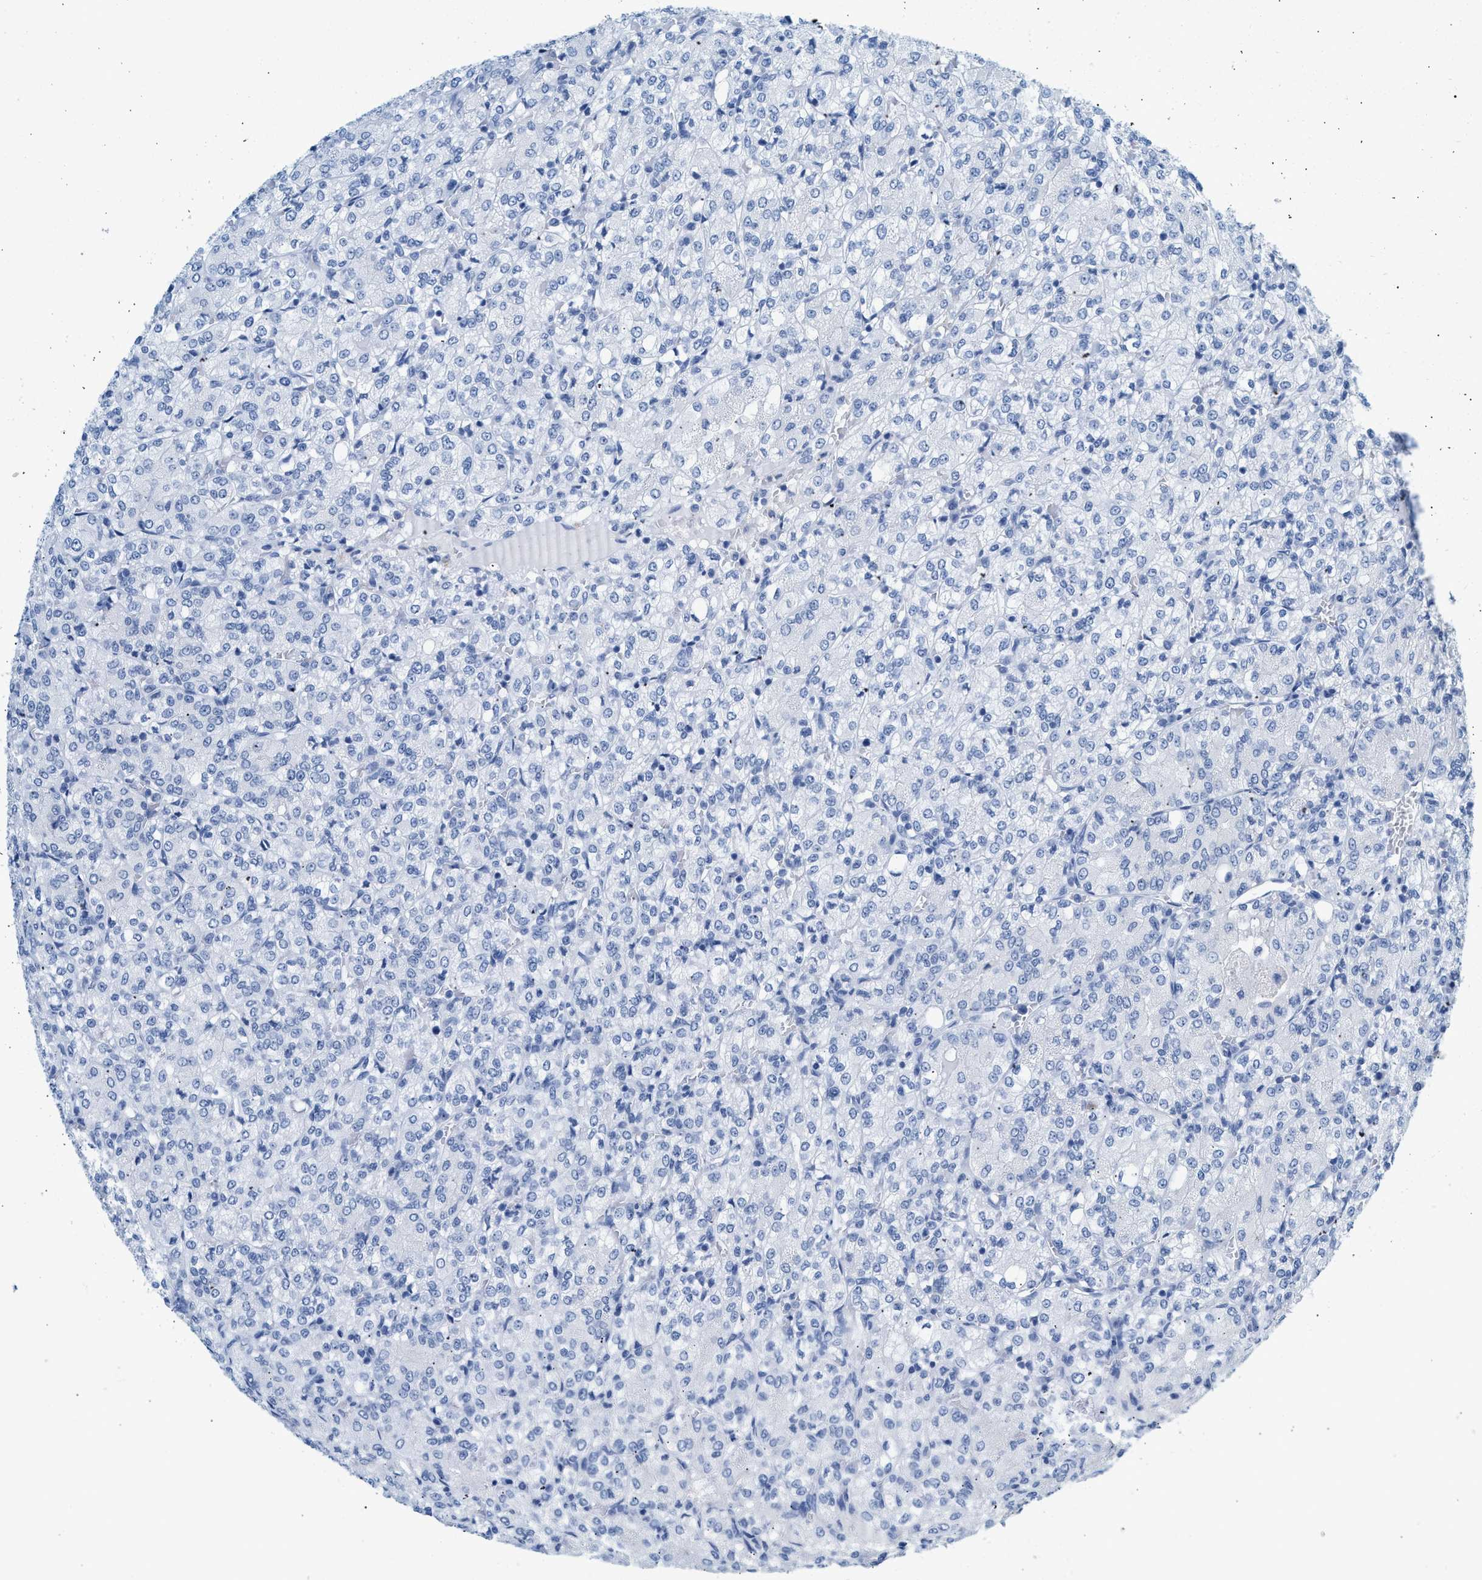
{"staining": {"intensity": "negative", "quantity": "none", "location": "none"}, "tissue": "renal cancer", "cell_type": "Tumor cells", "image_type": "cancer", "snomed": [{"axis": "morphology", "description": "Adenocarcinoma, NOS"}, {"axis": "topography", "description": "Kidney"}], "caption": "This is an IHC image of adenocarcinoma (renal). There is no staining in tumor cells.", "gene": "HHATL", "patient": {"sex": "male", "age": 77}}